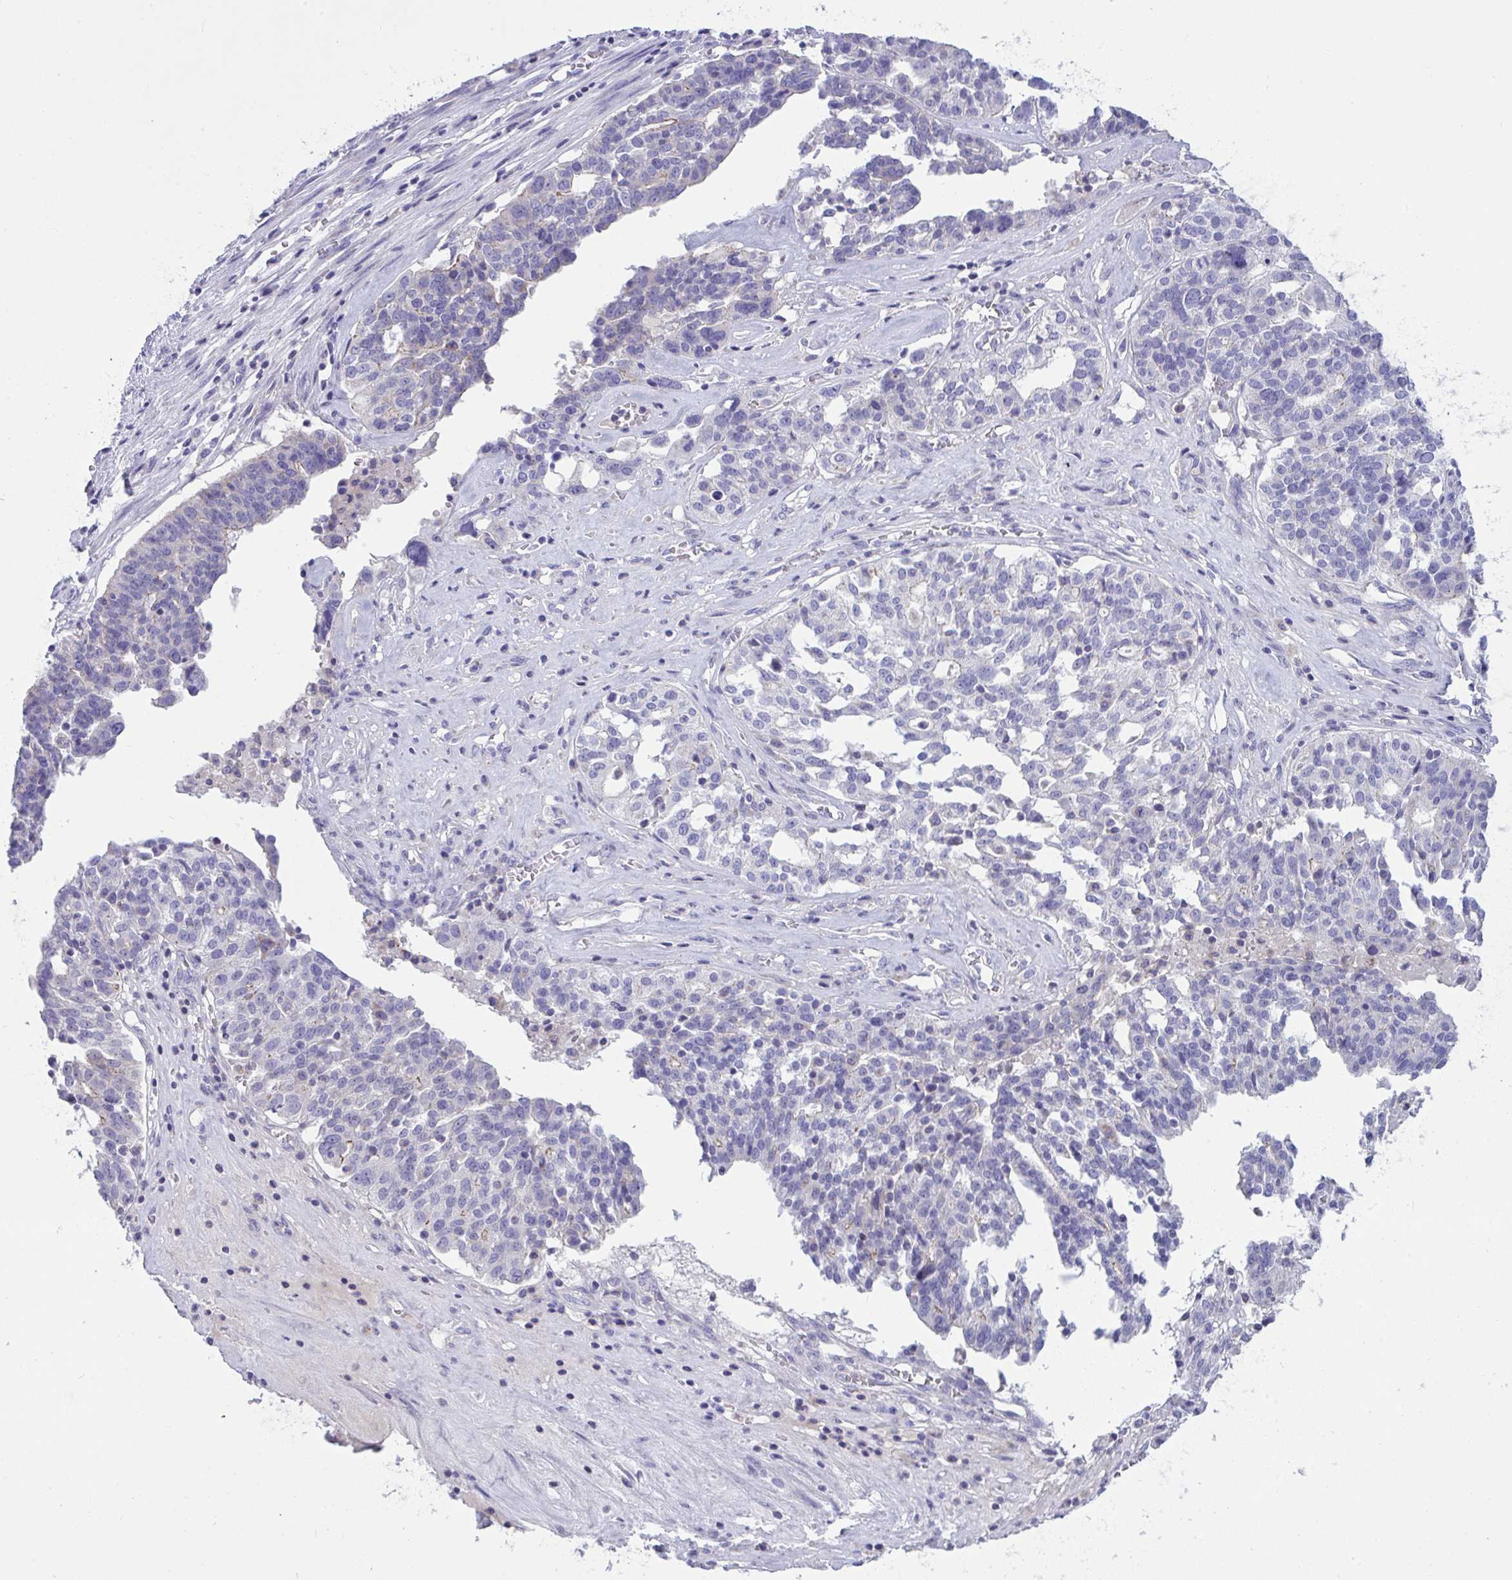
{"staining": {"intensity": "negative", "quantity": "none", "location": "none"}, "tissue": "ovarian cancer", "cell_type": "Tumor cells", "image_type": "cancer", "snomed": [{"axis": "morphology", "description": "Cystadenocarcinoma, serous, NOS"}, {"axis": "topography", "description": "Ovary"}], "caption": "Ovarian cancer was stained to show a protein in brown. There is no significant expression in tumor cells.", "gene": "PLA2G12B", "patient": {"sex": "female", "age": 59}}